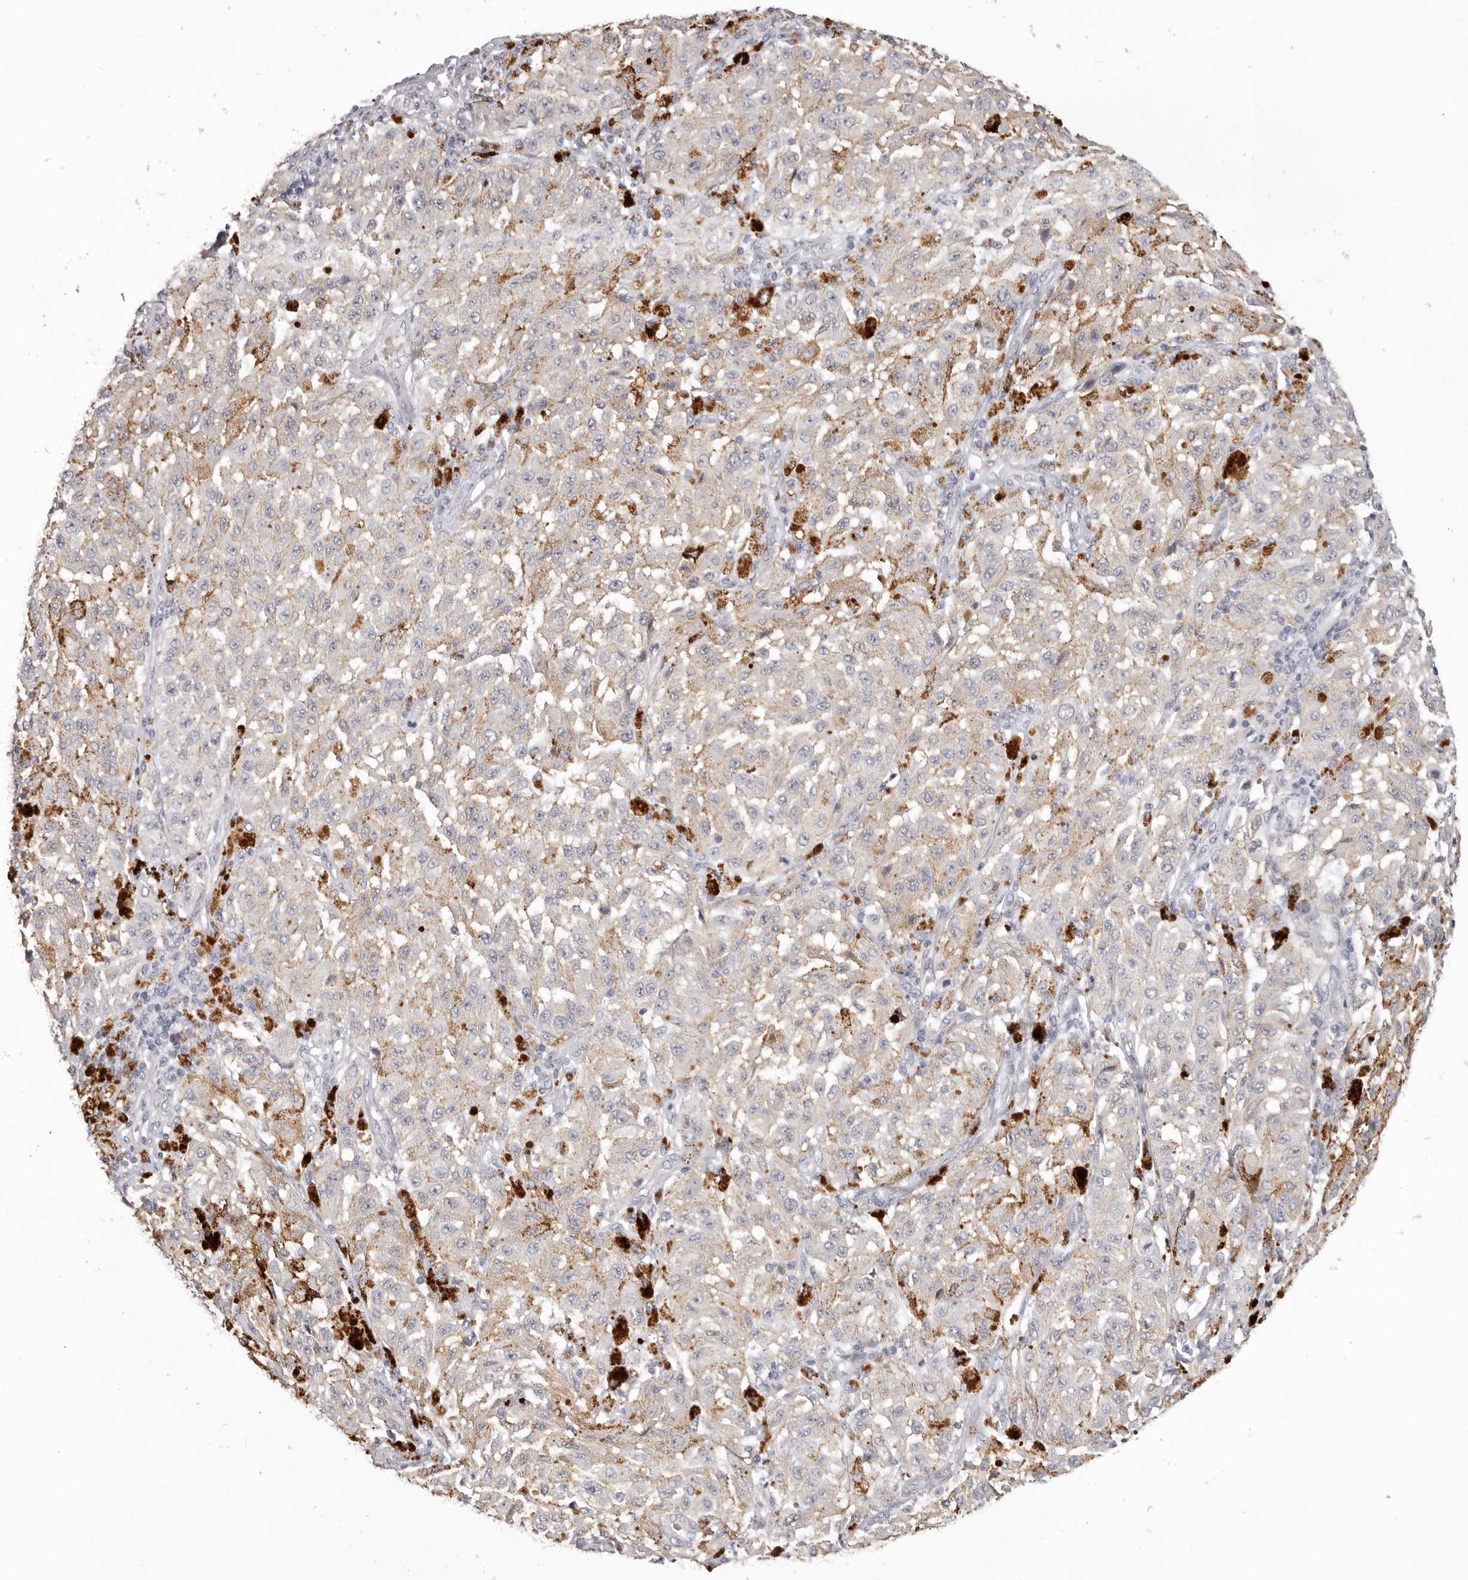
{"staining": {"intensity": "weak", "quantity": "25%-75%", "location": "cytoplasmic/membranous"}, "tissue": "melanoma", "cell_type": "Tumor cells", "image_type": "cancer", "snomed": [{"axis": "morphology", "description": "Malignant melanoma, NOS"}, {"axis": "topography", "description": "Skin"}], "caption": "Immunohistochemistry micrograph of malignant melanoma stained for a protein (brown), which demonstrates low levels of weak cytoplasmic/membranous positivity in about 25%-75% of tumor cells.", "gene": "PCDHB6", "patient": {"sex": "female", "age": 64}}